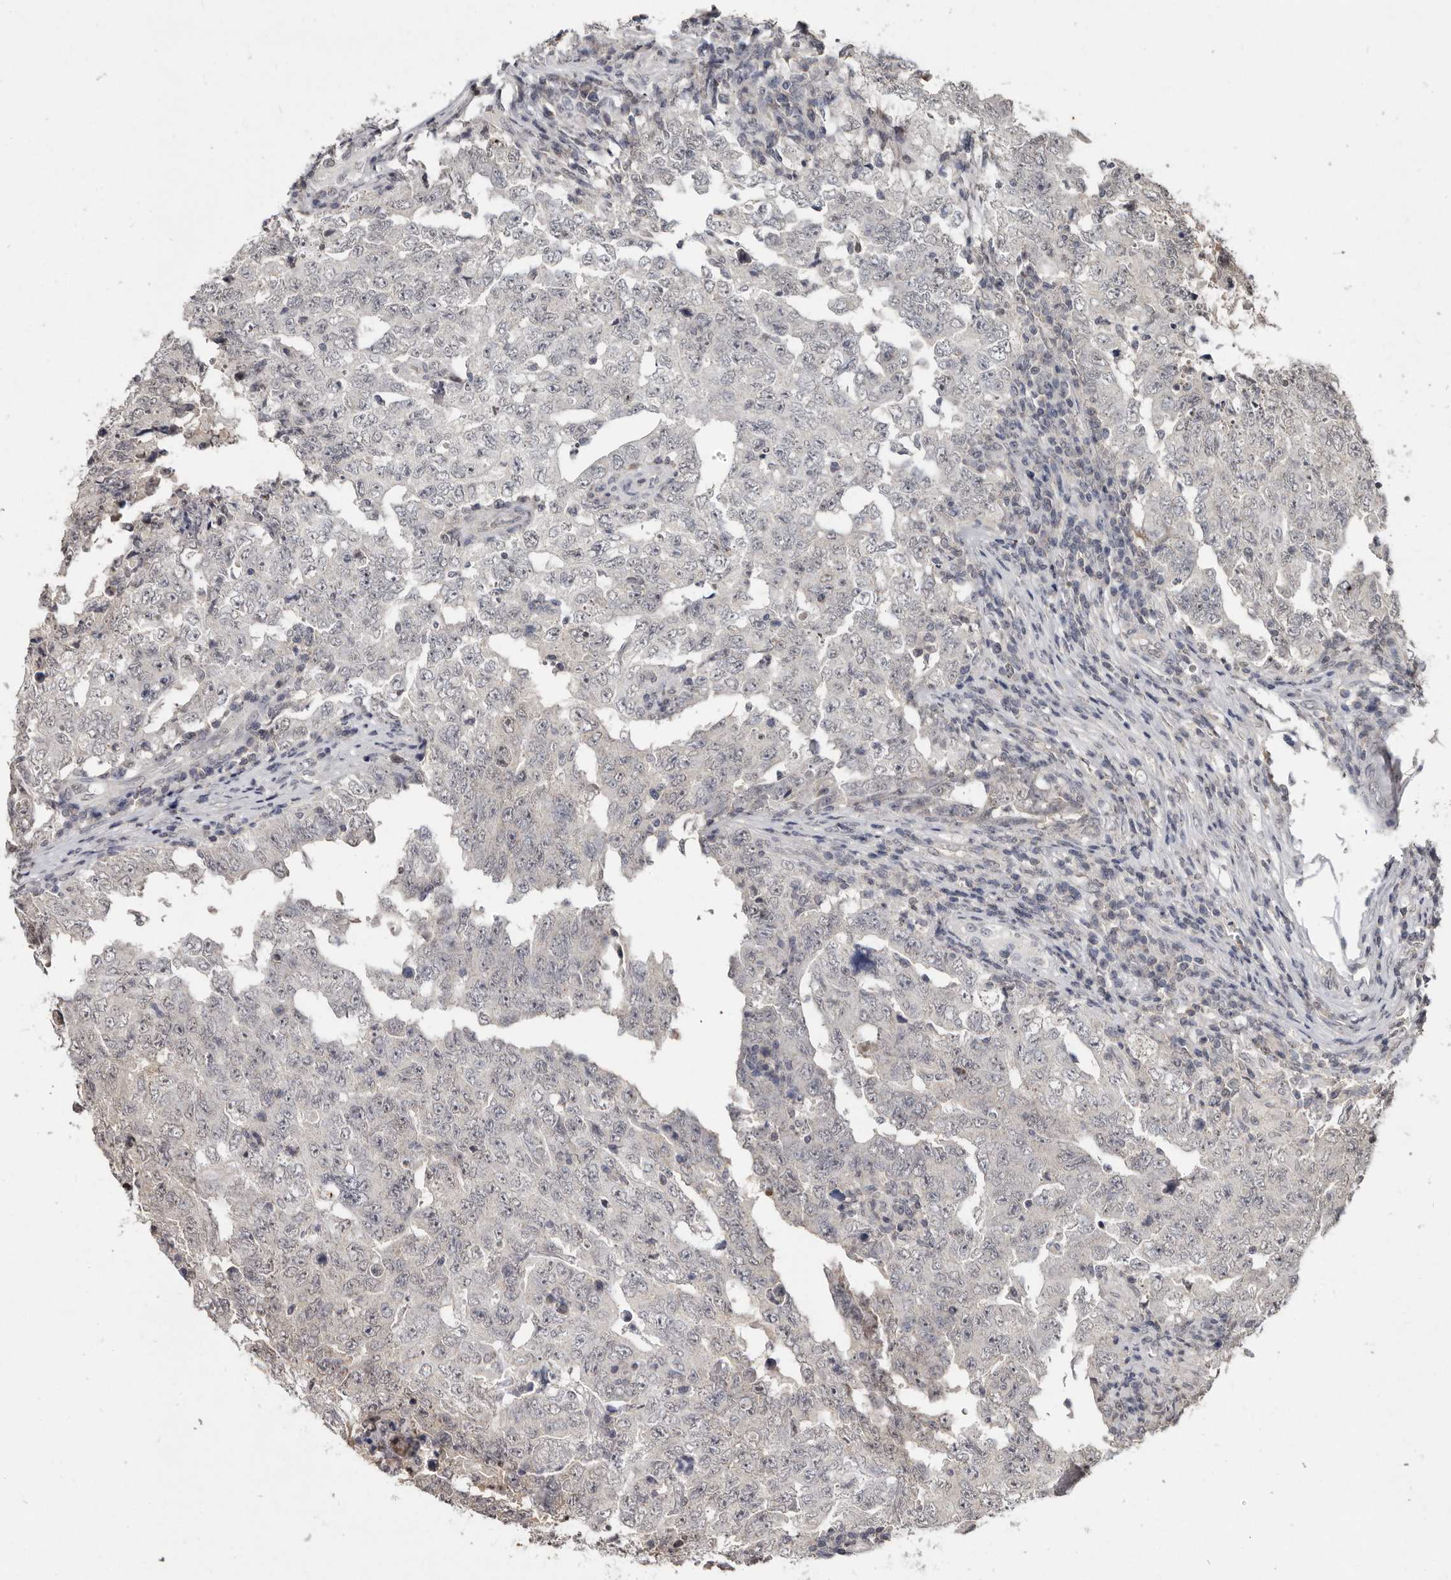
{"staining": {"intensity": "negative", "quantity": "none", "location": "none"}, "tissue": "testis cancer", "cell_type": "Tumor cells", "image_type": "cancer", "snomed": [{"axis": "morphology", "description": "Carcinoma, Embryonal, NOS"}, {"axis": "topography", "description": "Testis"}], "caption": "Human testis cancer (embryonal carcinoma) stained for a protein using immunohistochemistry displays no staining in tumor cells.", "gene": "LINGO2", "patient": {"sex": "male", "age": 26}}